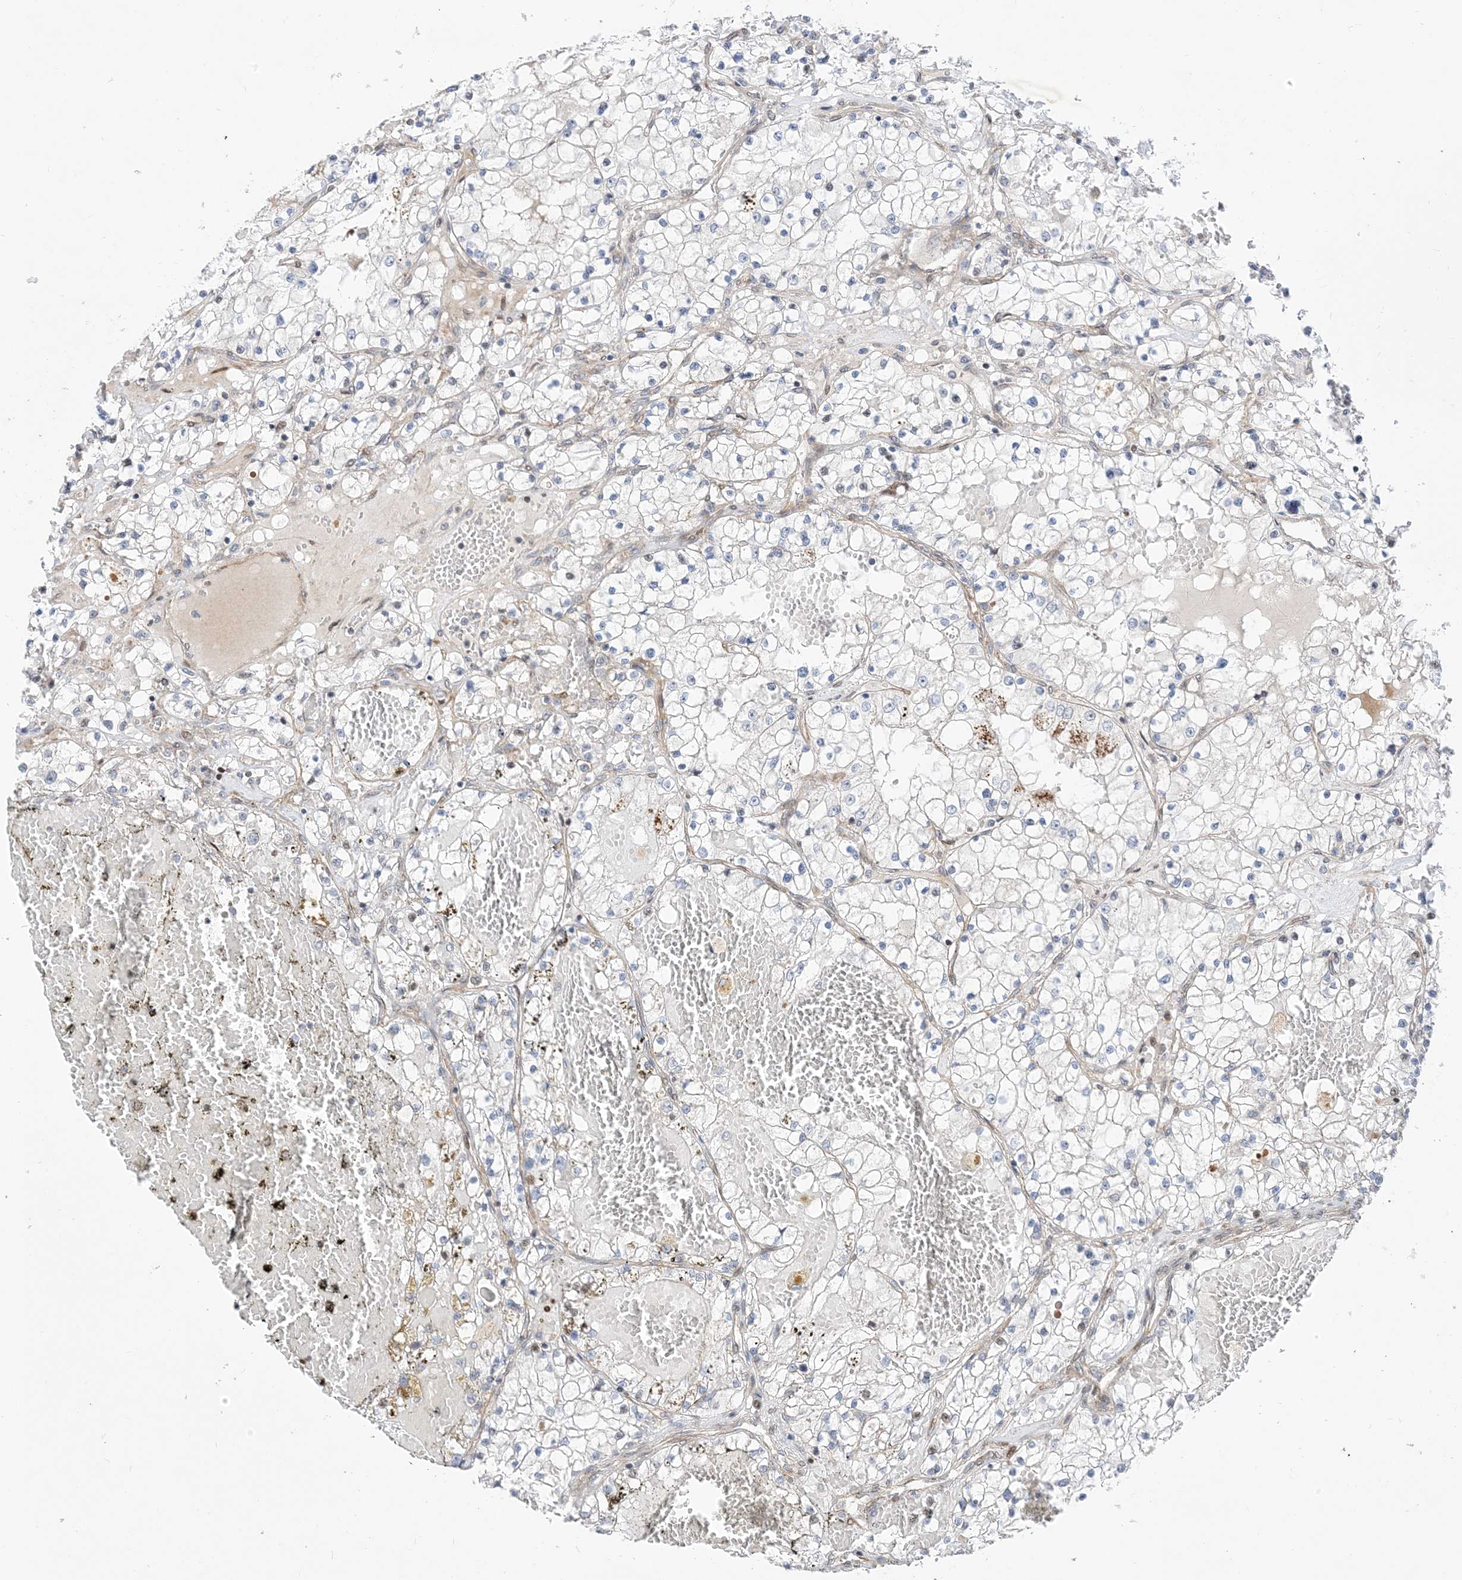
{"staining": {"intensity": "negative", "quantity": "none", "location": "none"}, "tissue": "renal cancer", "cell_type": "Tumor cells", "image_type": "cancer", "snomed": [{"axis": "morphology", "description": "Normal tissue, NOS"}, {"axis": "morphology", "description": "Adenocarcinoma, NOS"}, {"axis": "topography", "description": "Kidney"}], "caption": "The immunohistochemistry (IHC) histopathology image has no significant staining in tumor cells of adenocarcinoma (renal) tissue.", "gene": "TYSND1", "patient": {"sex": "male", "age": 68}}